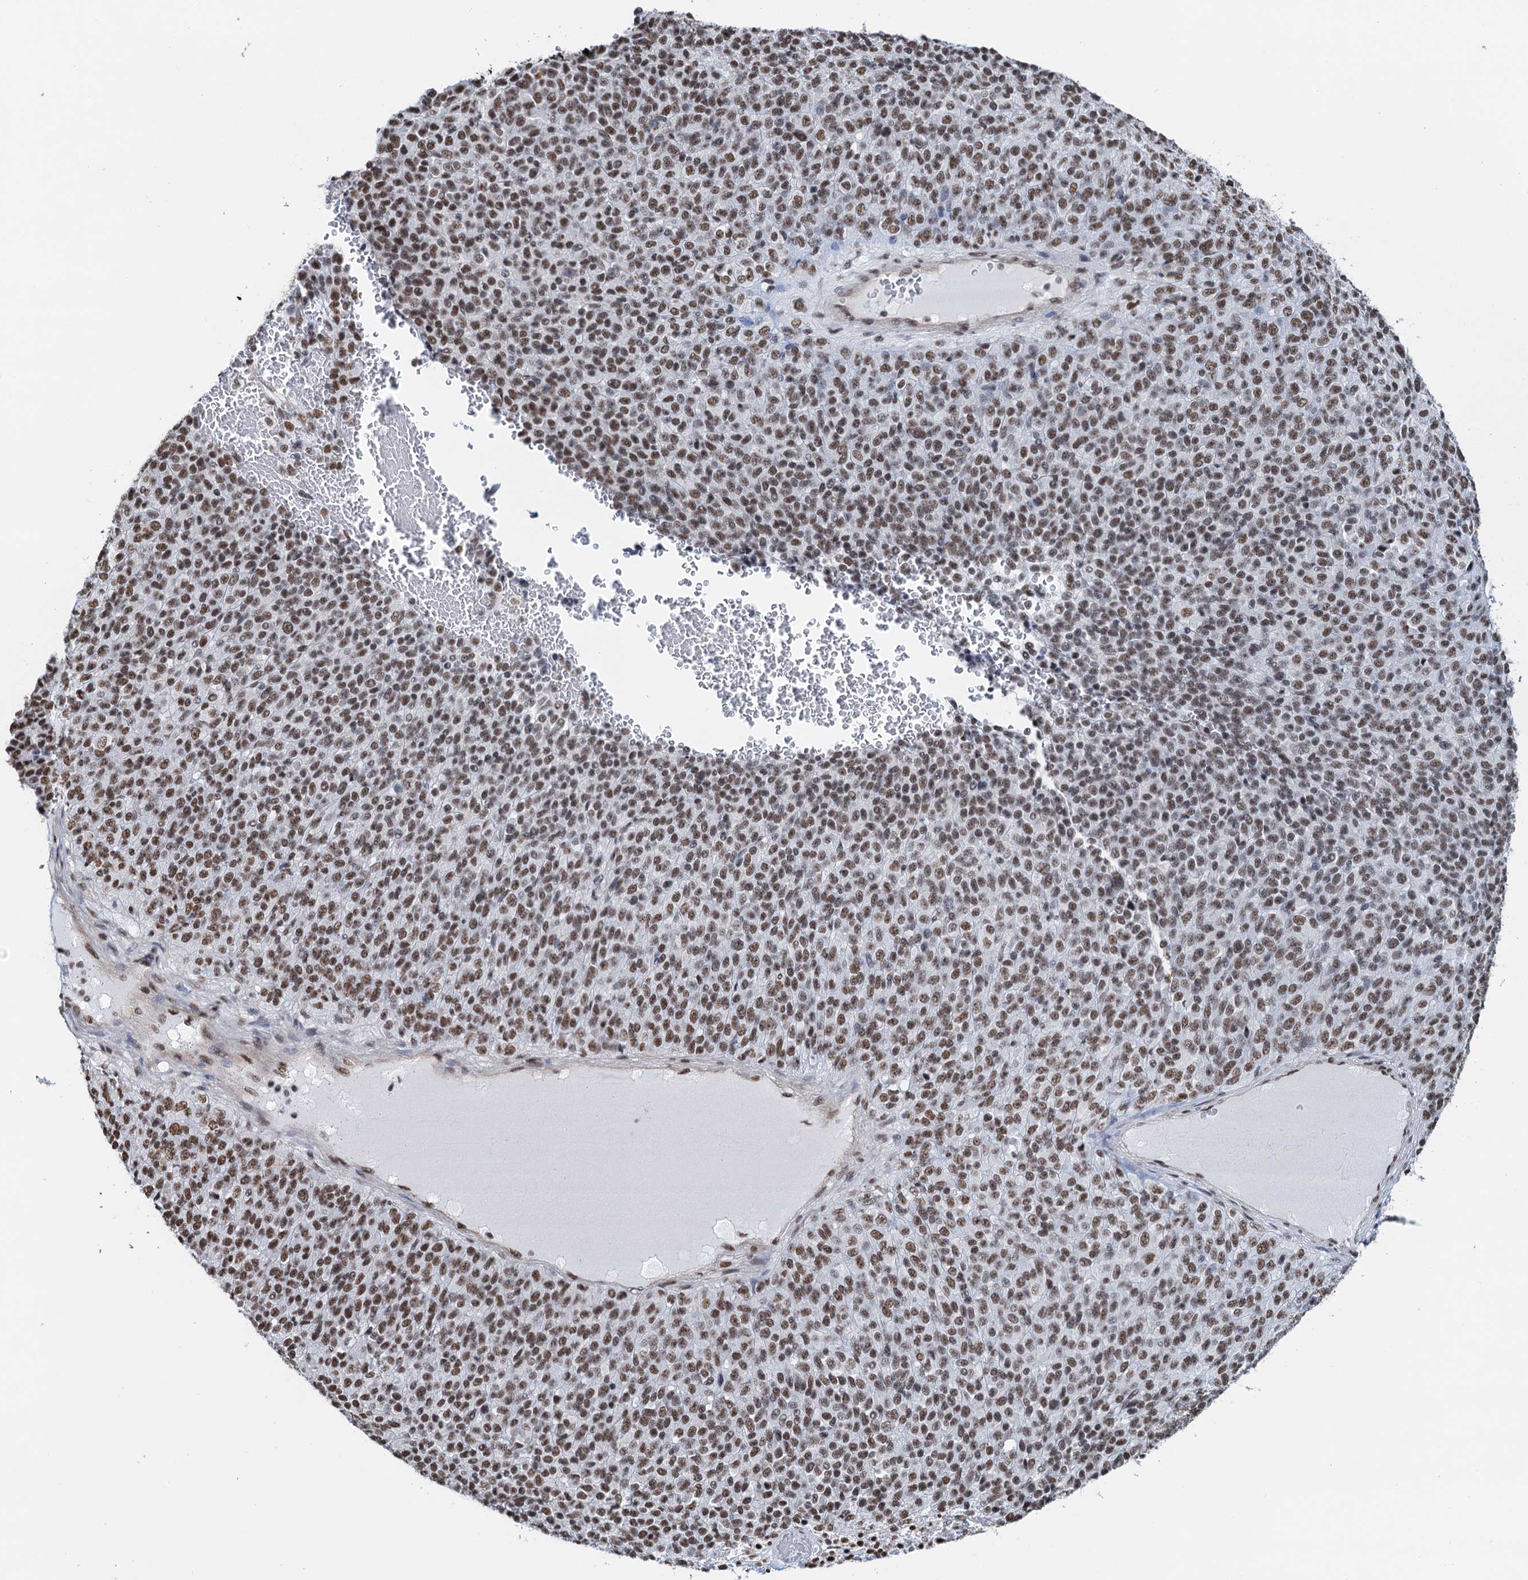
{"staining": {"intensity": "moderate", "quantity": ">75%", "location": "nuclear"}, "tissue": "melanoma", "cell_type": "Tumor cells", "image_type": "cancer", "snomed": [{"axis": "morphology", "description": "Malignant melanoma, Metastatic site"}, {"axis": "topography", "description": "Brain"}], "caption": "IHC photomicrograph of neoplastic tissue: human malignant melanoma (metastatic site) stained using immunohistochemistry (IHC) demonstrates medium levels of moderate protein expression localized specifically in the nuclear of tumor cells, appearing as a nuclear brown color.", "gene": "ZNF609", "patient": {"sex": "female", "age": 56}}